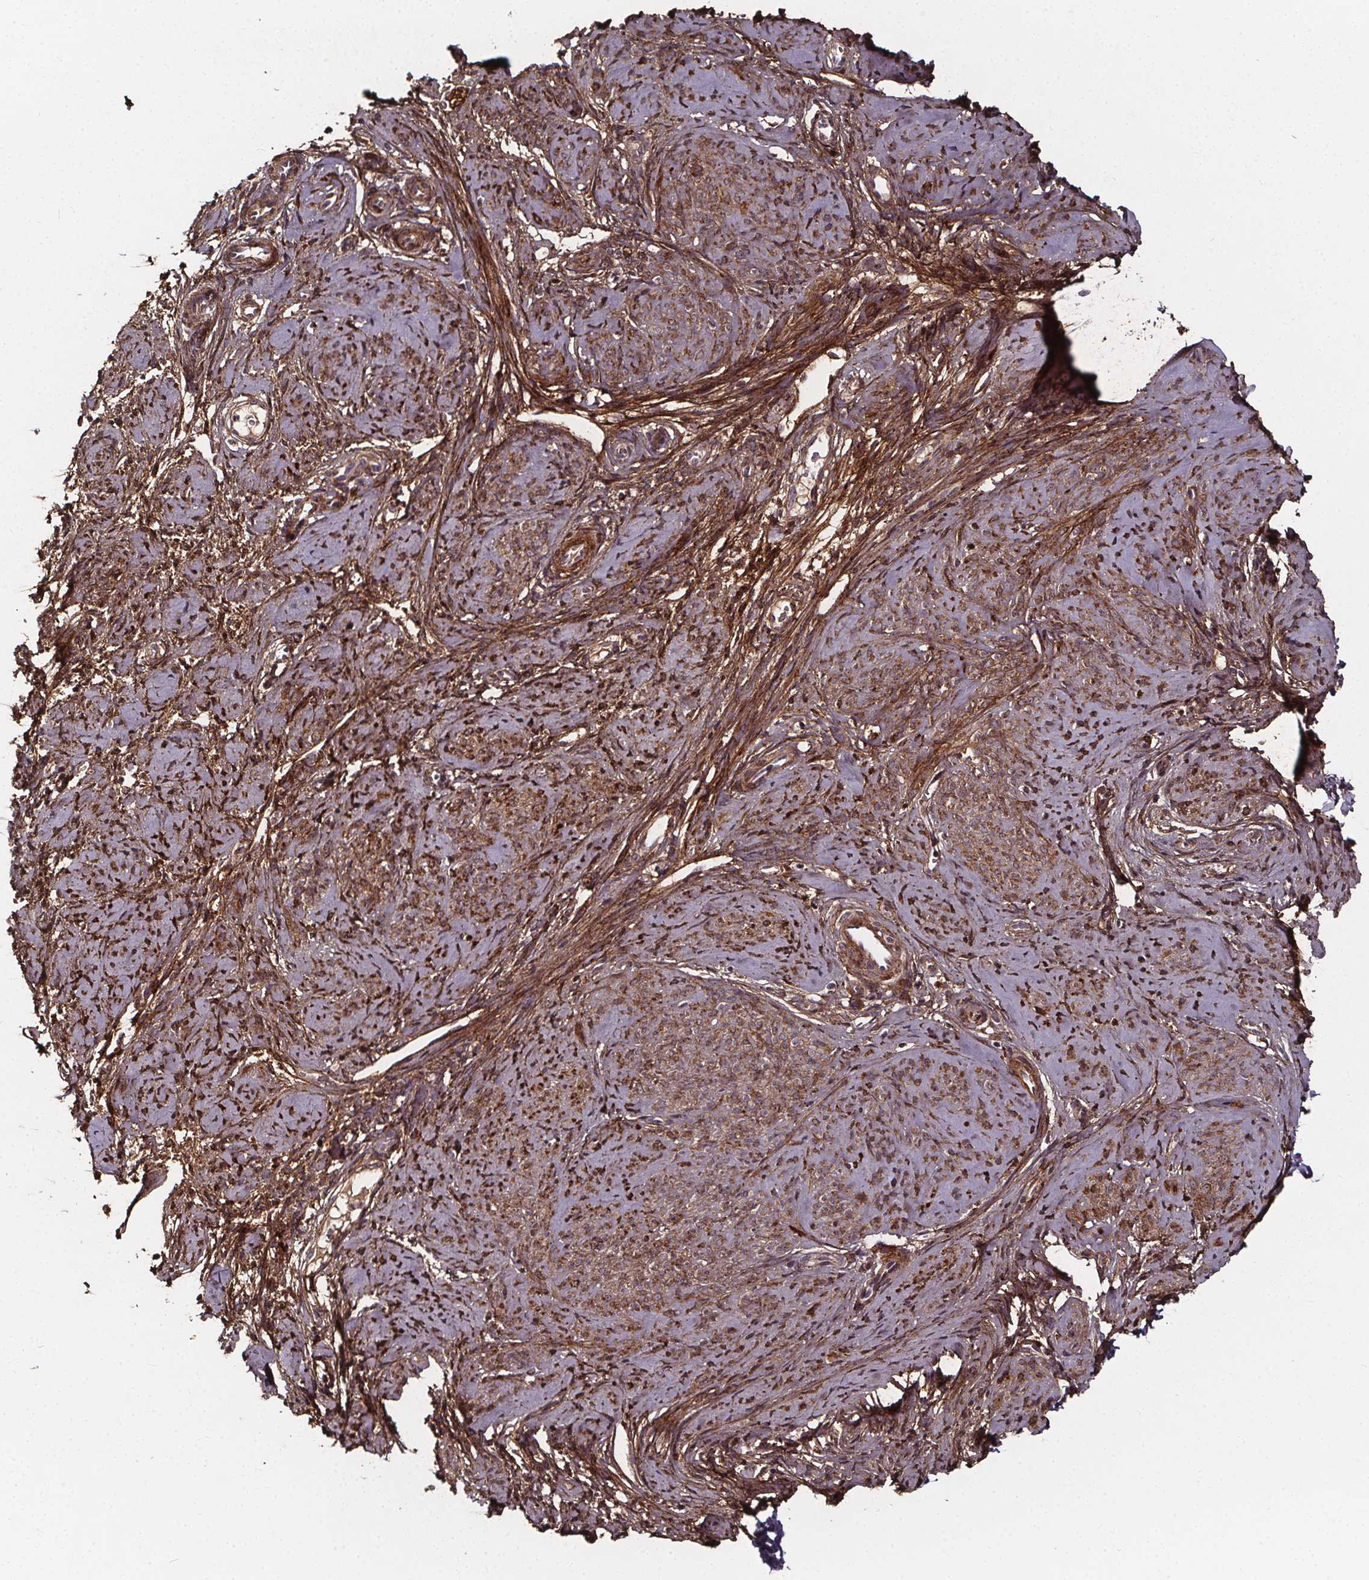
{"staining": {"intensity": "moderate", "quantity": ">75%", "location": "cytoplasmic/membranous"}, "tissue": "smooth muscle", "cell_type": "Smooth muscle cells", "image_type": "normal", "snomed": [{"axis": "morphology", "description": "Normal tissue, NOS"}, {"axis": "topography", "description": "Smooth muscle"}], "caption": "Immunohistochemical staining of benign smooth muscle demonstrates >75% levels of moderate cytoplasmic/membranous protein staining in about >75% of smooth muscle cells. The protein of interest is stained brown, and the nuclei are stained in blue (DAB (3,3'-diaminobenzidine) IHC with brightfield microscopy, high magnification).", "gene": "AEBP1", "patient": {"sex": "female", "age": 48}}